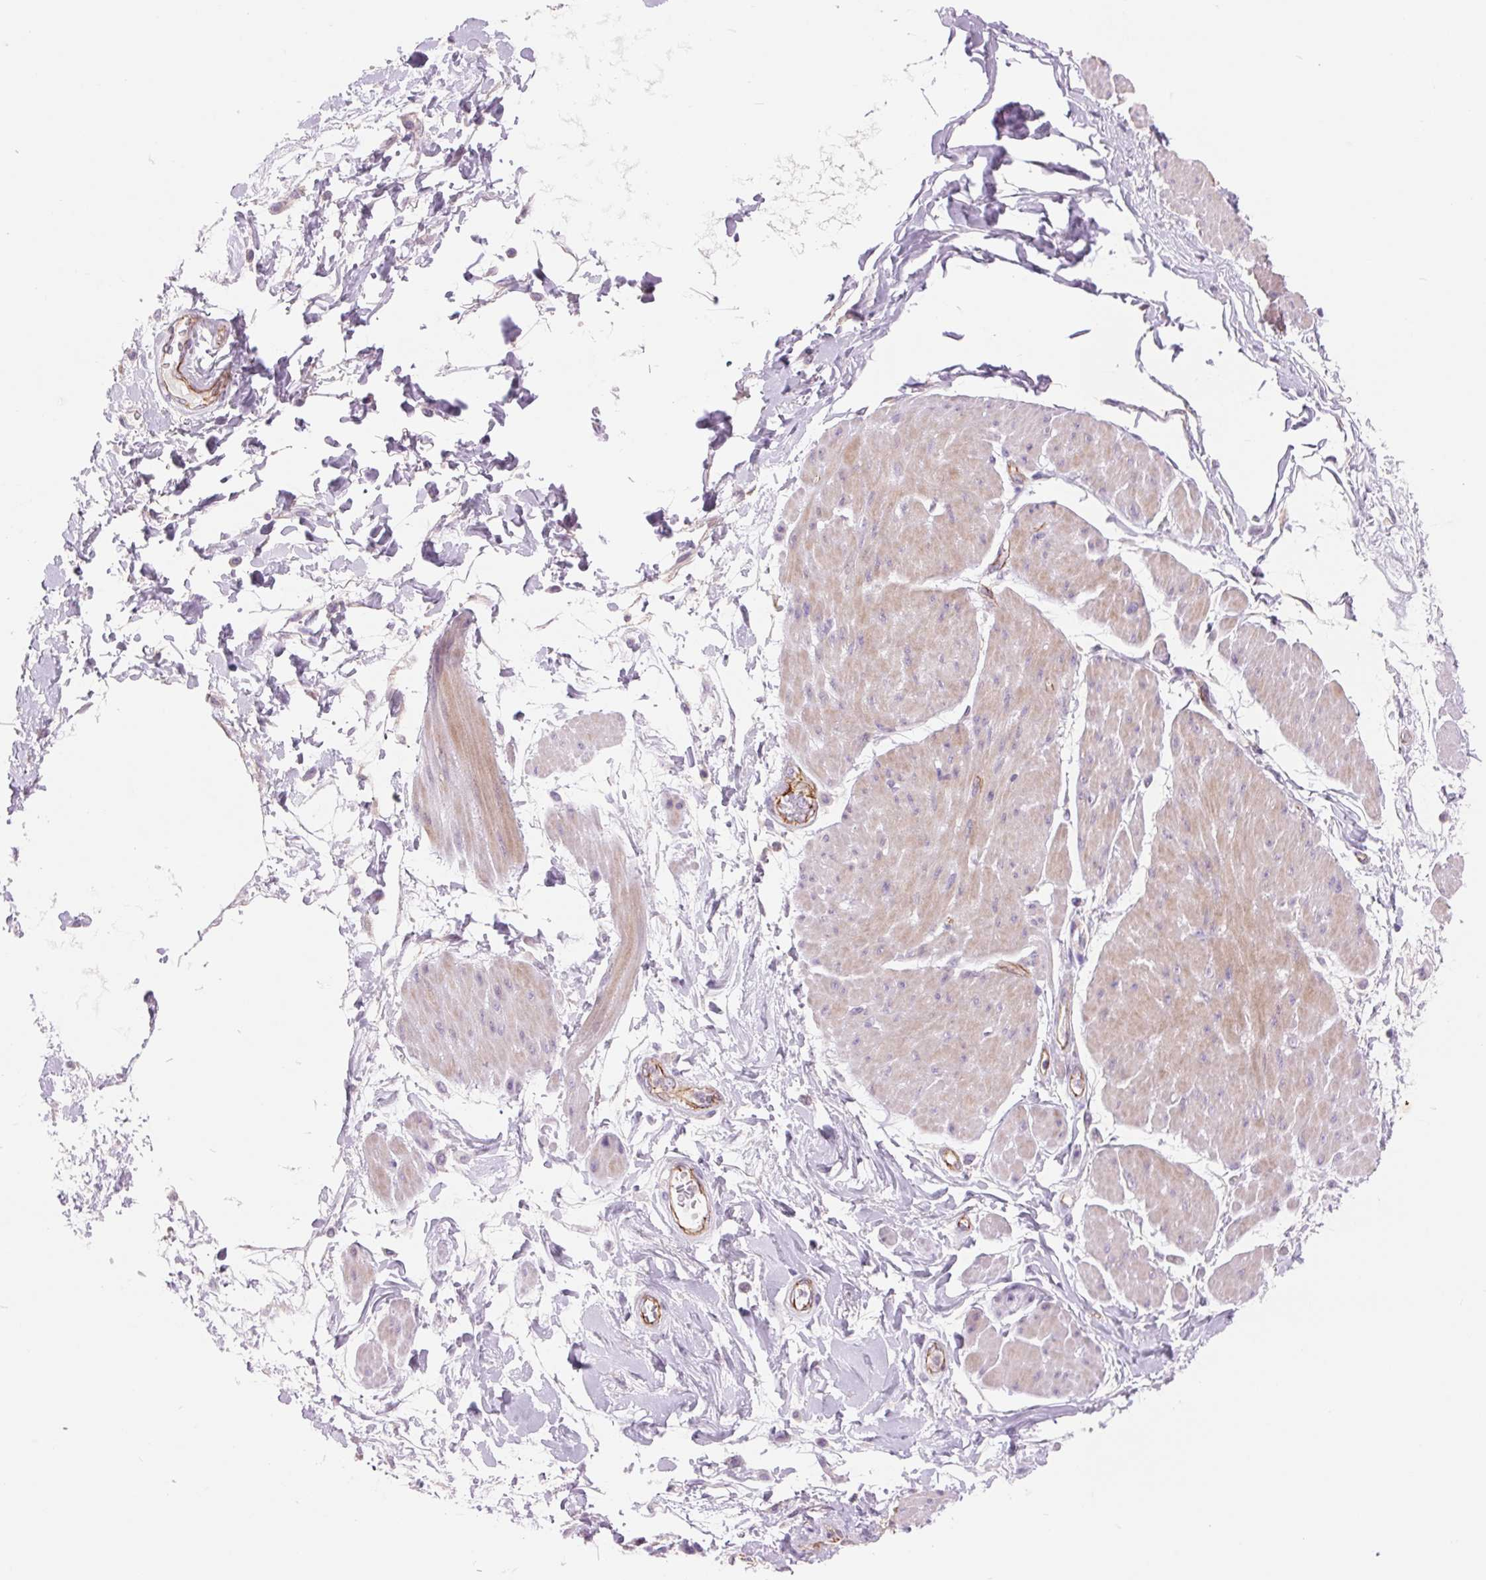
{"staining": {"intensity": "negative", "quantity": "none", "location": "none"}, "tissue": "adipose tissue", "cell_type": "Adipocytes", "image_type": "normal", "snomed": [{"axis": "morphology", "description": "Normal tissue, NOS"}, {"axis": "topography", "description": "Urinary bladder"}, {"axis": "topography", "description": "Peripheral nerve tissue"}], "caption": "DAB (3,3'-diaminobenzidine) immunohistochemical staining of benign adipose tissue shows no significant positivity in adipocytes. (DAB (3,3'-diaminobenzidine) immunohistochemistry (IHC) visualized using brightfield microscopy, high magnification).", "gene": "DIXDC1", "patient": {"sex": "female", "age": 60}}